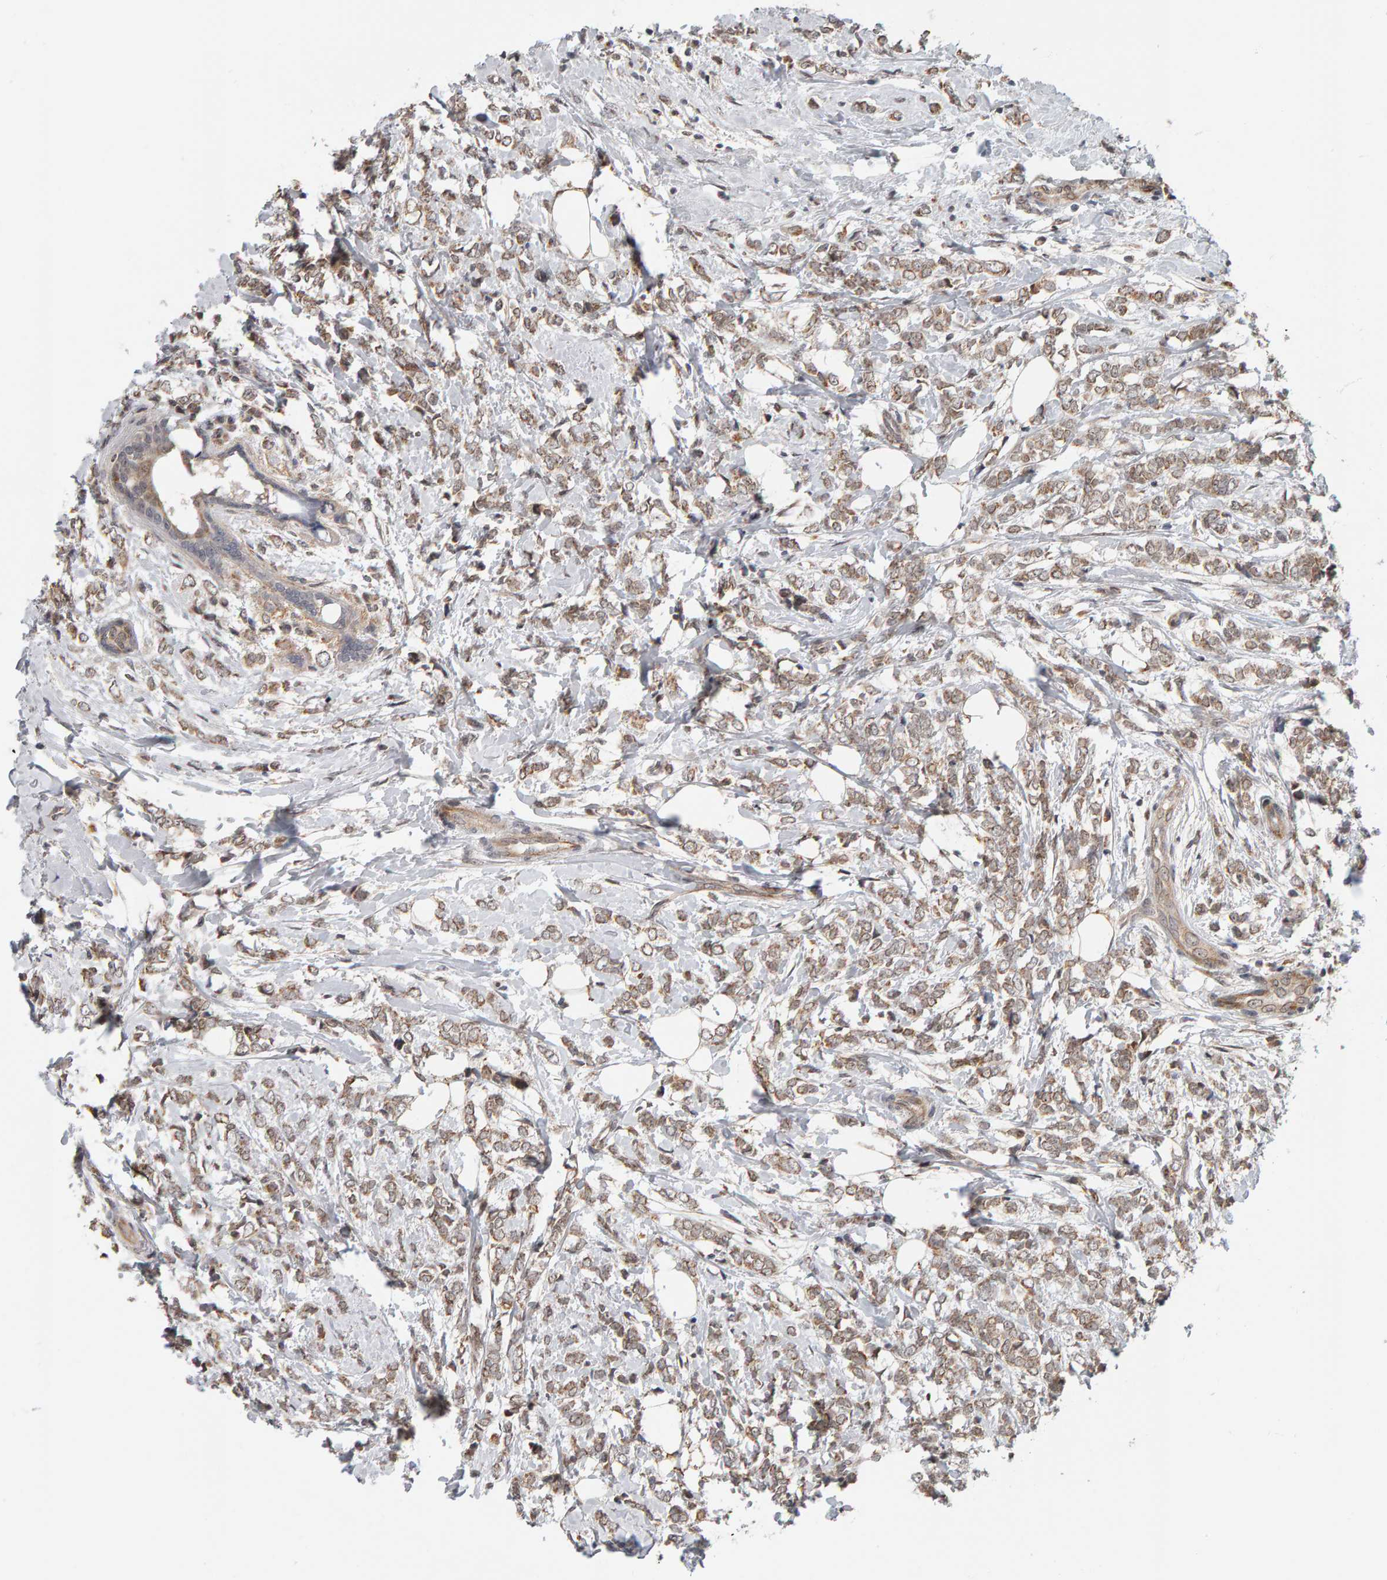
{"staining": {"intensity": "moderate", "quantity": ">75%", "location": "cytoplasmic/membranous"}, "tissue": "breast cancer", "cell_type": "Tumor cells", "image_type": "cancer", "snomed": [{"axis": "morphology", "description": "Normal tissue, NOS"}, {"axis": "morphology", "description": "Lobular carcinoma"}, {"axis": "topography", "description": "Breast"}], "caption": "A brown stain shows moderate cytoplasmic/membranous positivity of a protein in human breast lobular carcinoma tumor cells. (IHC, brightfield microscopy, high magnification).", "gene": "DAP3", "patient": {"sex": "female", "age": 47}}